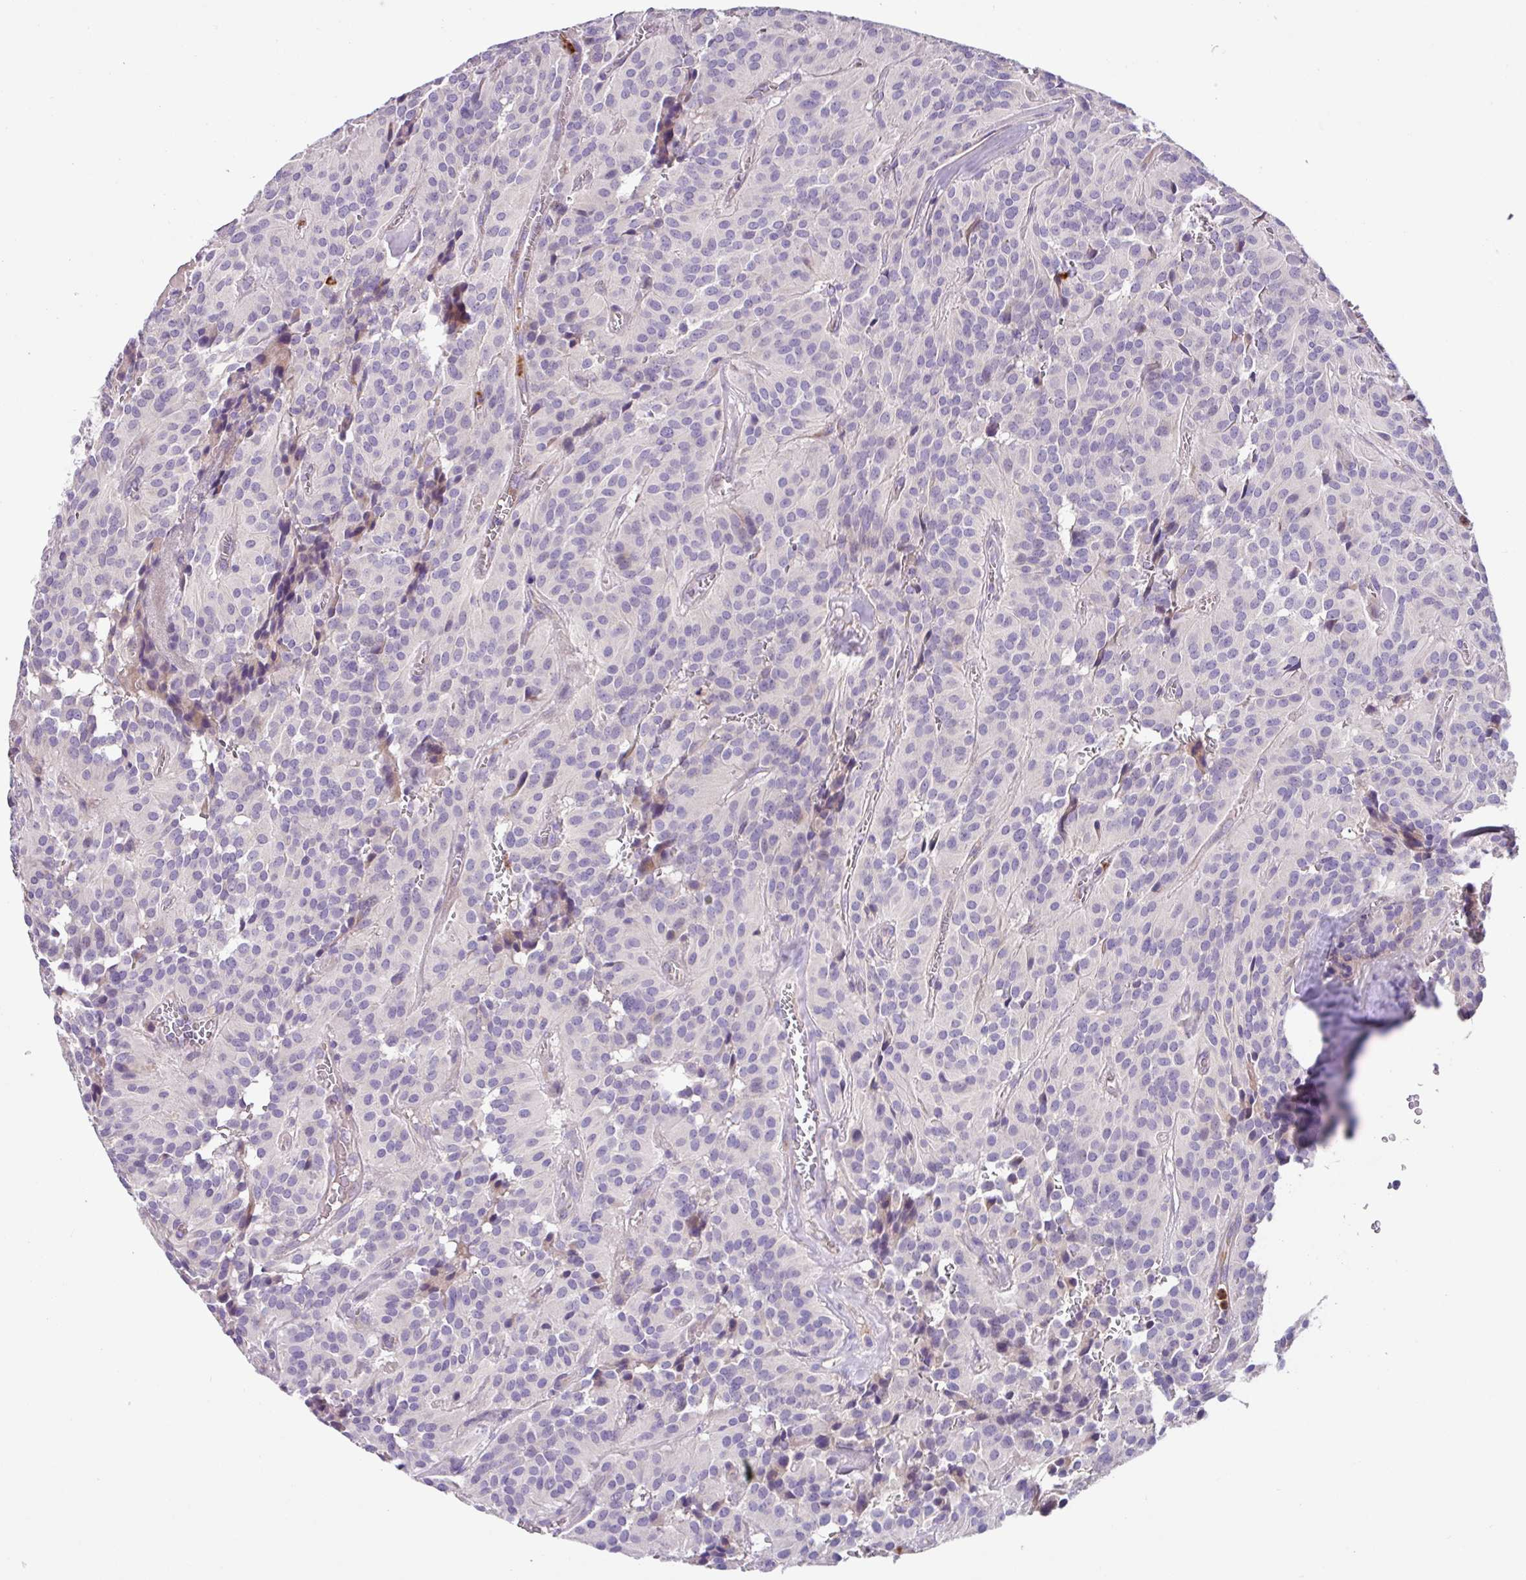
{"staining": {"intensity": "negative", "quantity": "none", "location": "none"}, "tissue": "glioma", "cell_type": "Tumor cells", "image_type": "cancer", "snomed": [{"axis": "morphology", "description": "Glioma, malignant, Low grade"}, {"axis": "topography", "description": "Brain"}], "caption": "Immunohistochemistry (IHC) micrograph of malignant low-grade glioma stained for a protein (brown), which reveals no staining in tumor cells.", "gene": "CRISP3", "patient": {"sex": "male", "age": 42}}